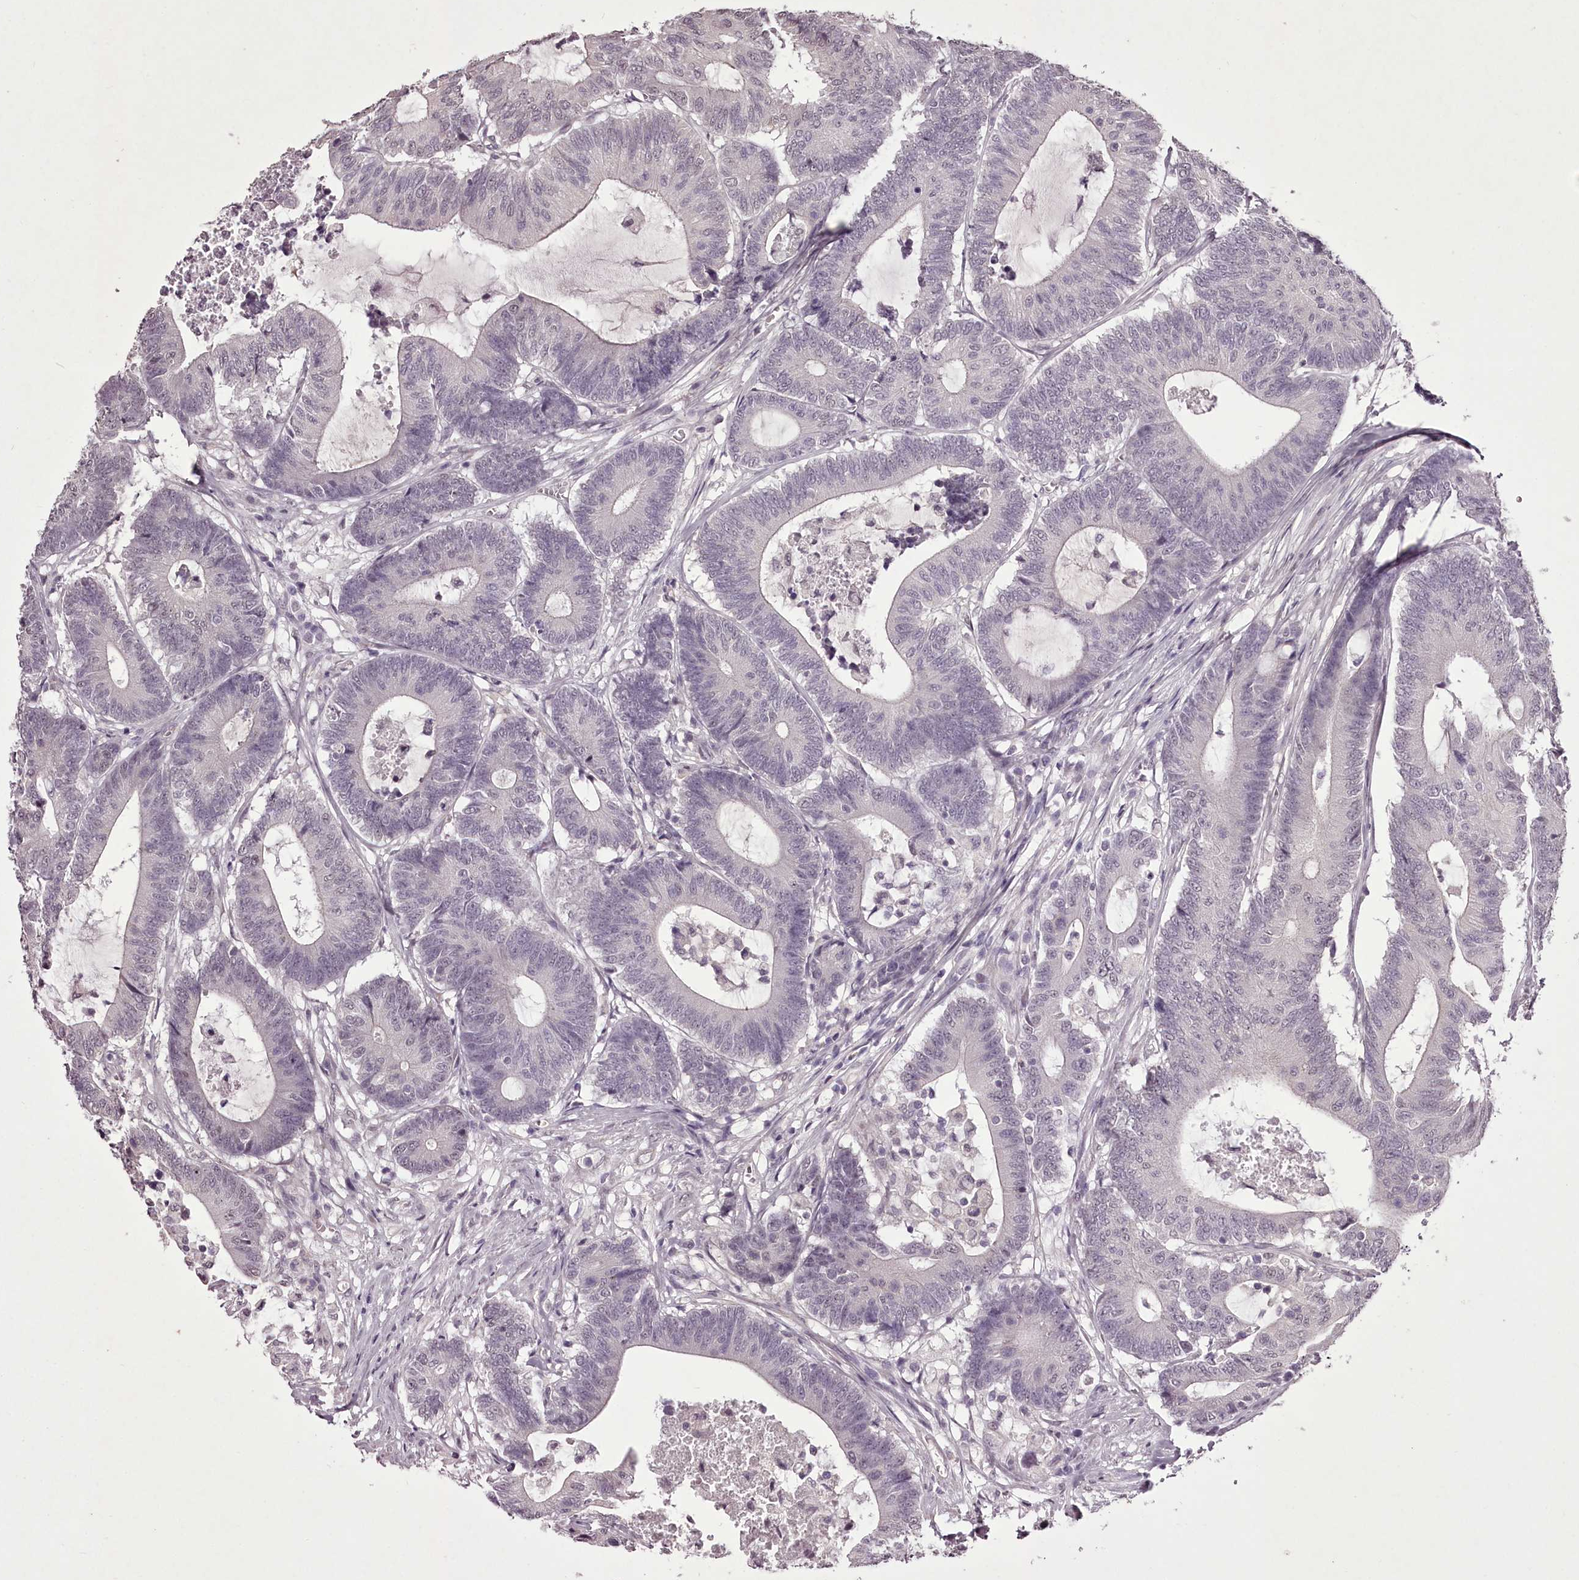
{"staining": {"intensity": "negative", "quantity": "none", "location": "none"}, "tissue": "colorectal cancer", "cell_type": "Tumor cells", "image_type": "cancer", "snomed": [{"axis": "morphology", "description": "Adenocarcinoma, NOS"}, {"axis": "topography", "description": "Colon"}], "caption": "Human colorectal adenocarcinoma stained for a protein using immunohistochemistry (IHC) shows no expression in tumor cells.", "gene": "C1orf56", "patient": {"sex": "female", "age": 84}}